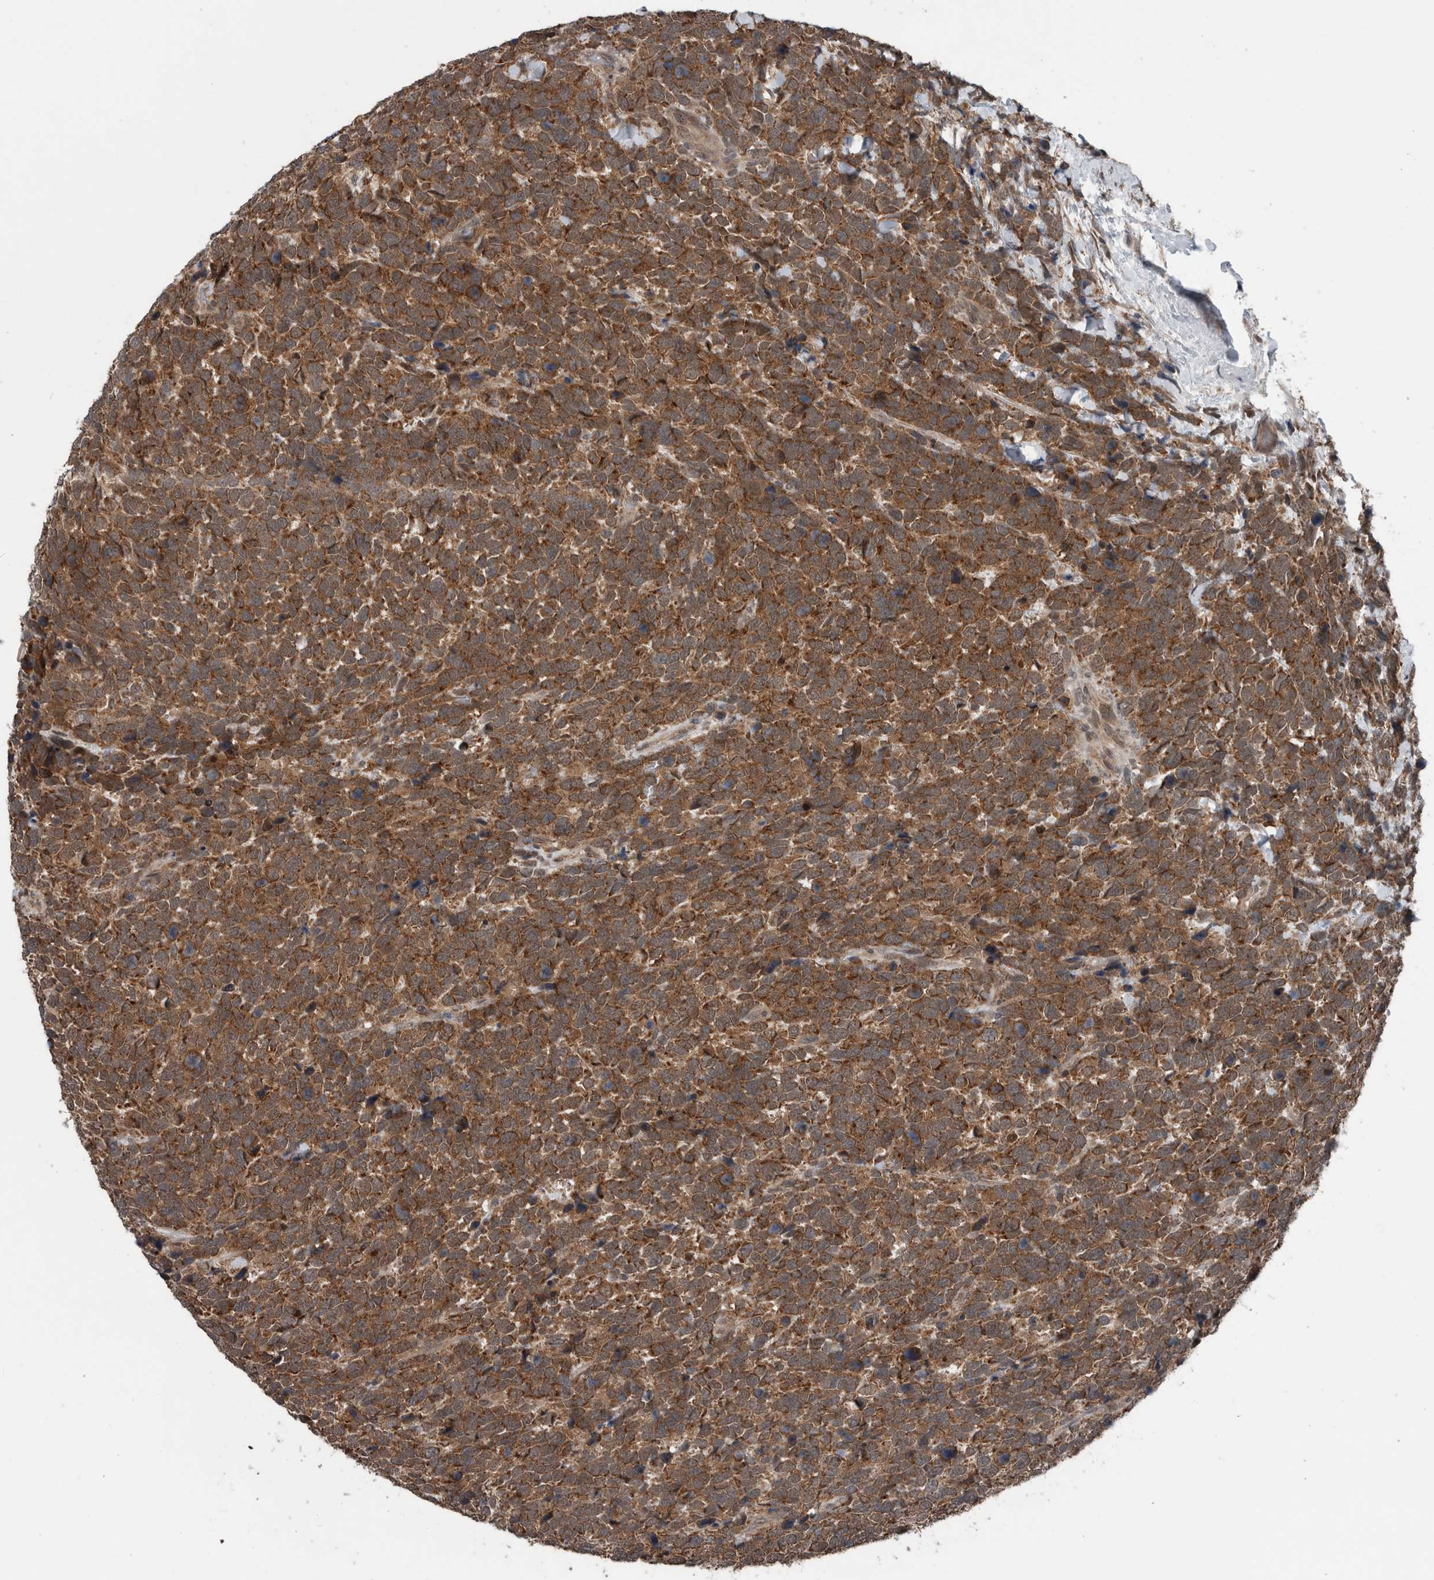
{"staining": {"intensity": "moderate", "quantity": ">75%", "location": "cytoplasmic/membranous"}, "tissue": "urothelial cancer", "cell_type": "Tumor cells", "image_type": "cancer", "snomed": [{"axis": "morphology", "description": "Urothelial carcinoma, High grade"}, {"axis": "topography", "description": "Urinary bladder"}], "caption": "Immunohistochemical staining of human urothelial cancer exhibits medium levels of moderate cytoplasmic/membranous protein staining in approximately >75% of tumor cells.", "gene": "ENY2", "patient": {"sex": "female", "age": 82}}